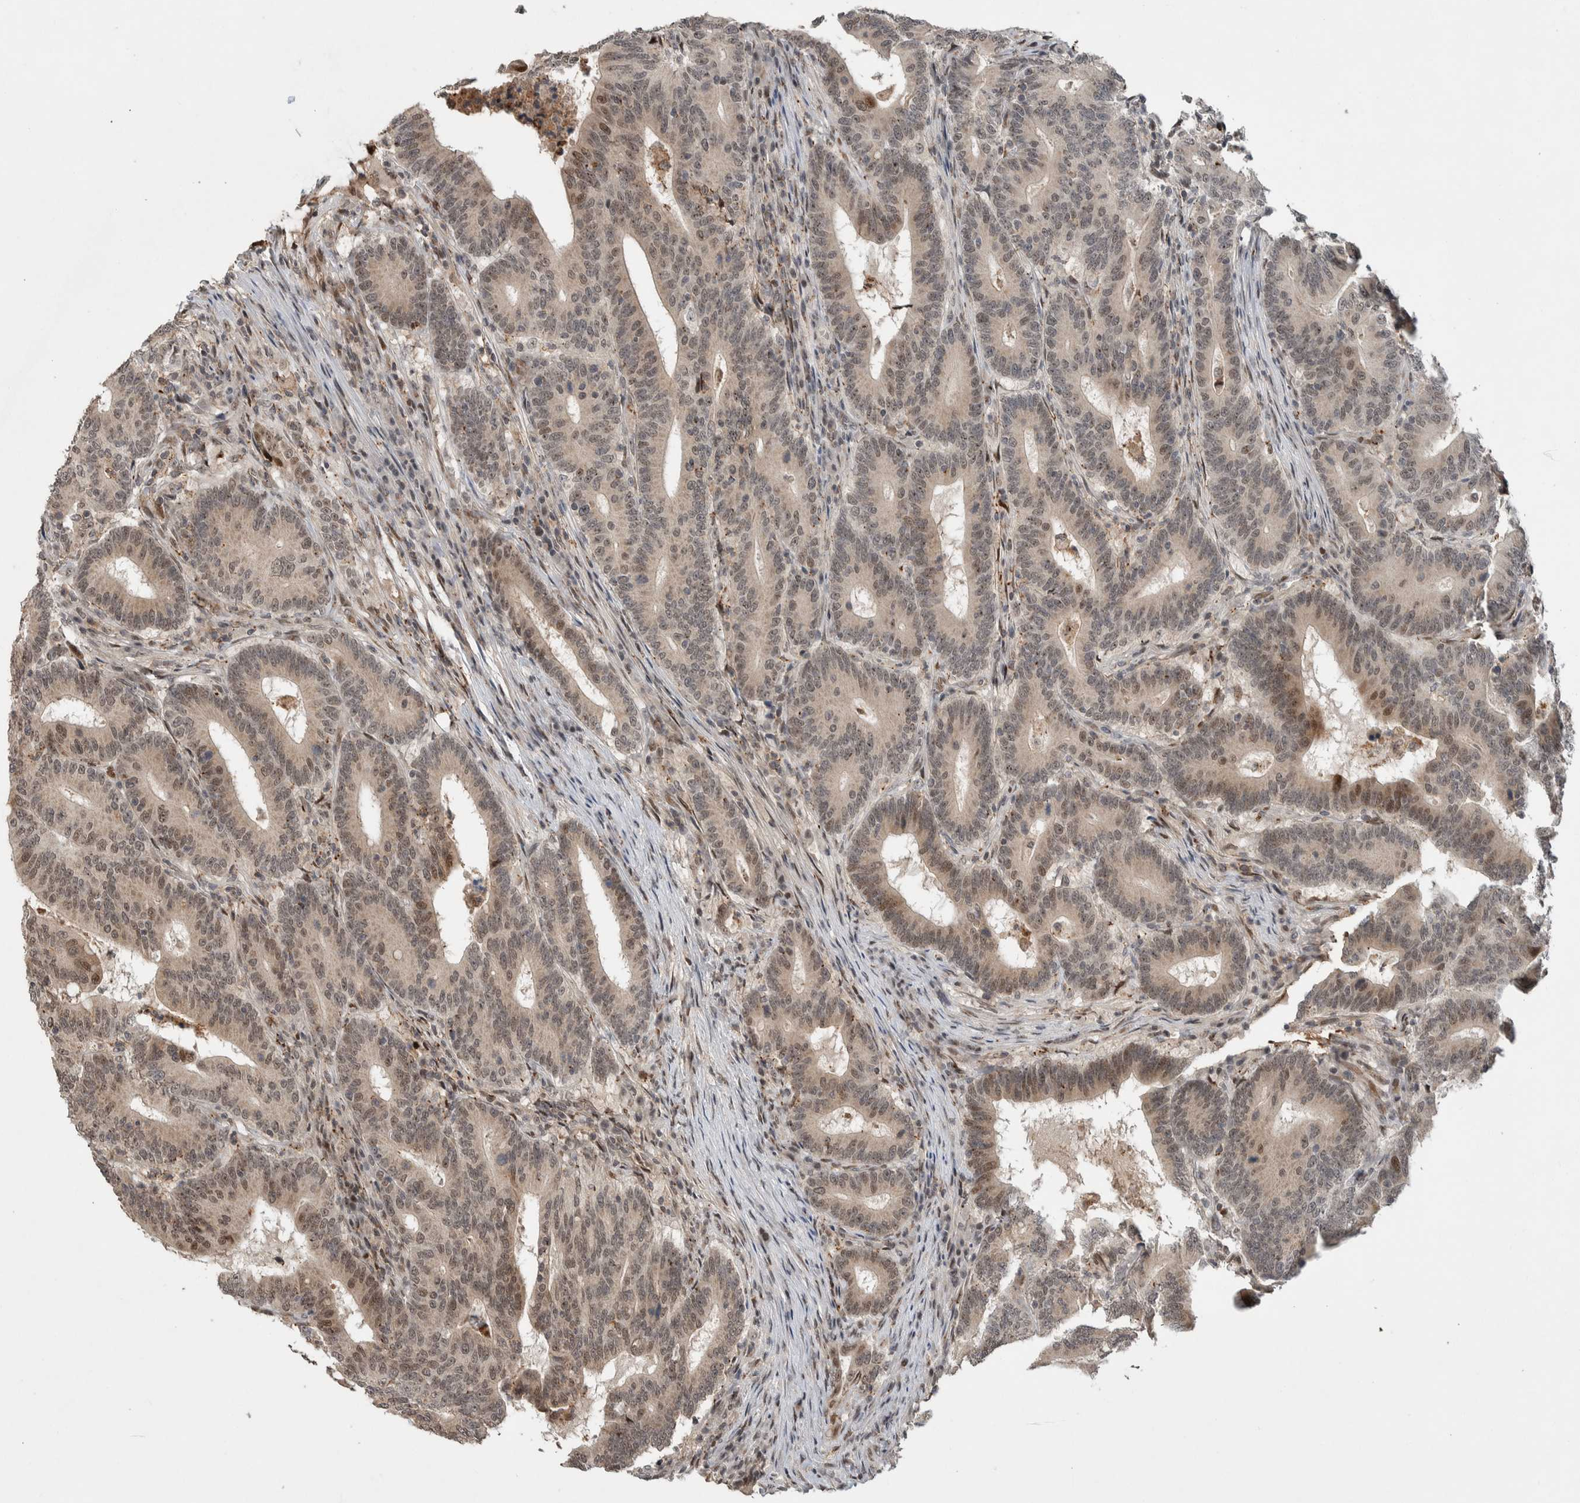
{"staining": {"intensity": "moderate", "quantity": "25%-75%", "location": "cytoplasmic/membranous,nuclear"}, "tissue": "colorectal cancer", "cell_type": "Tumor cells", "image_type": "cancer", "snomed": [{"axis": "morphology", "description": "Adenocarcinoma, NOS"}, {"axis": "topography", "description": "Colon"}], "caption": "A photomicrograph of human colorectal adenocarcinoma stained for a protein shows moderate cytoplasmic/membranous and nuclear brown staining in tumor cells. The protein of interest is shown in brown color, while the nuclei are stained blue.", "gene": "ZNF521", "patient": {"sex": "female", "age": 66}}